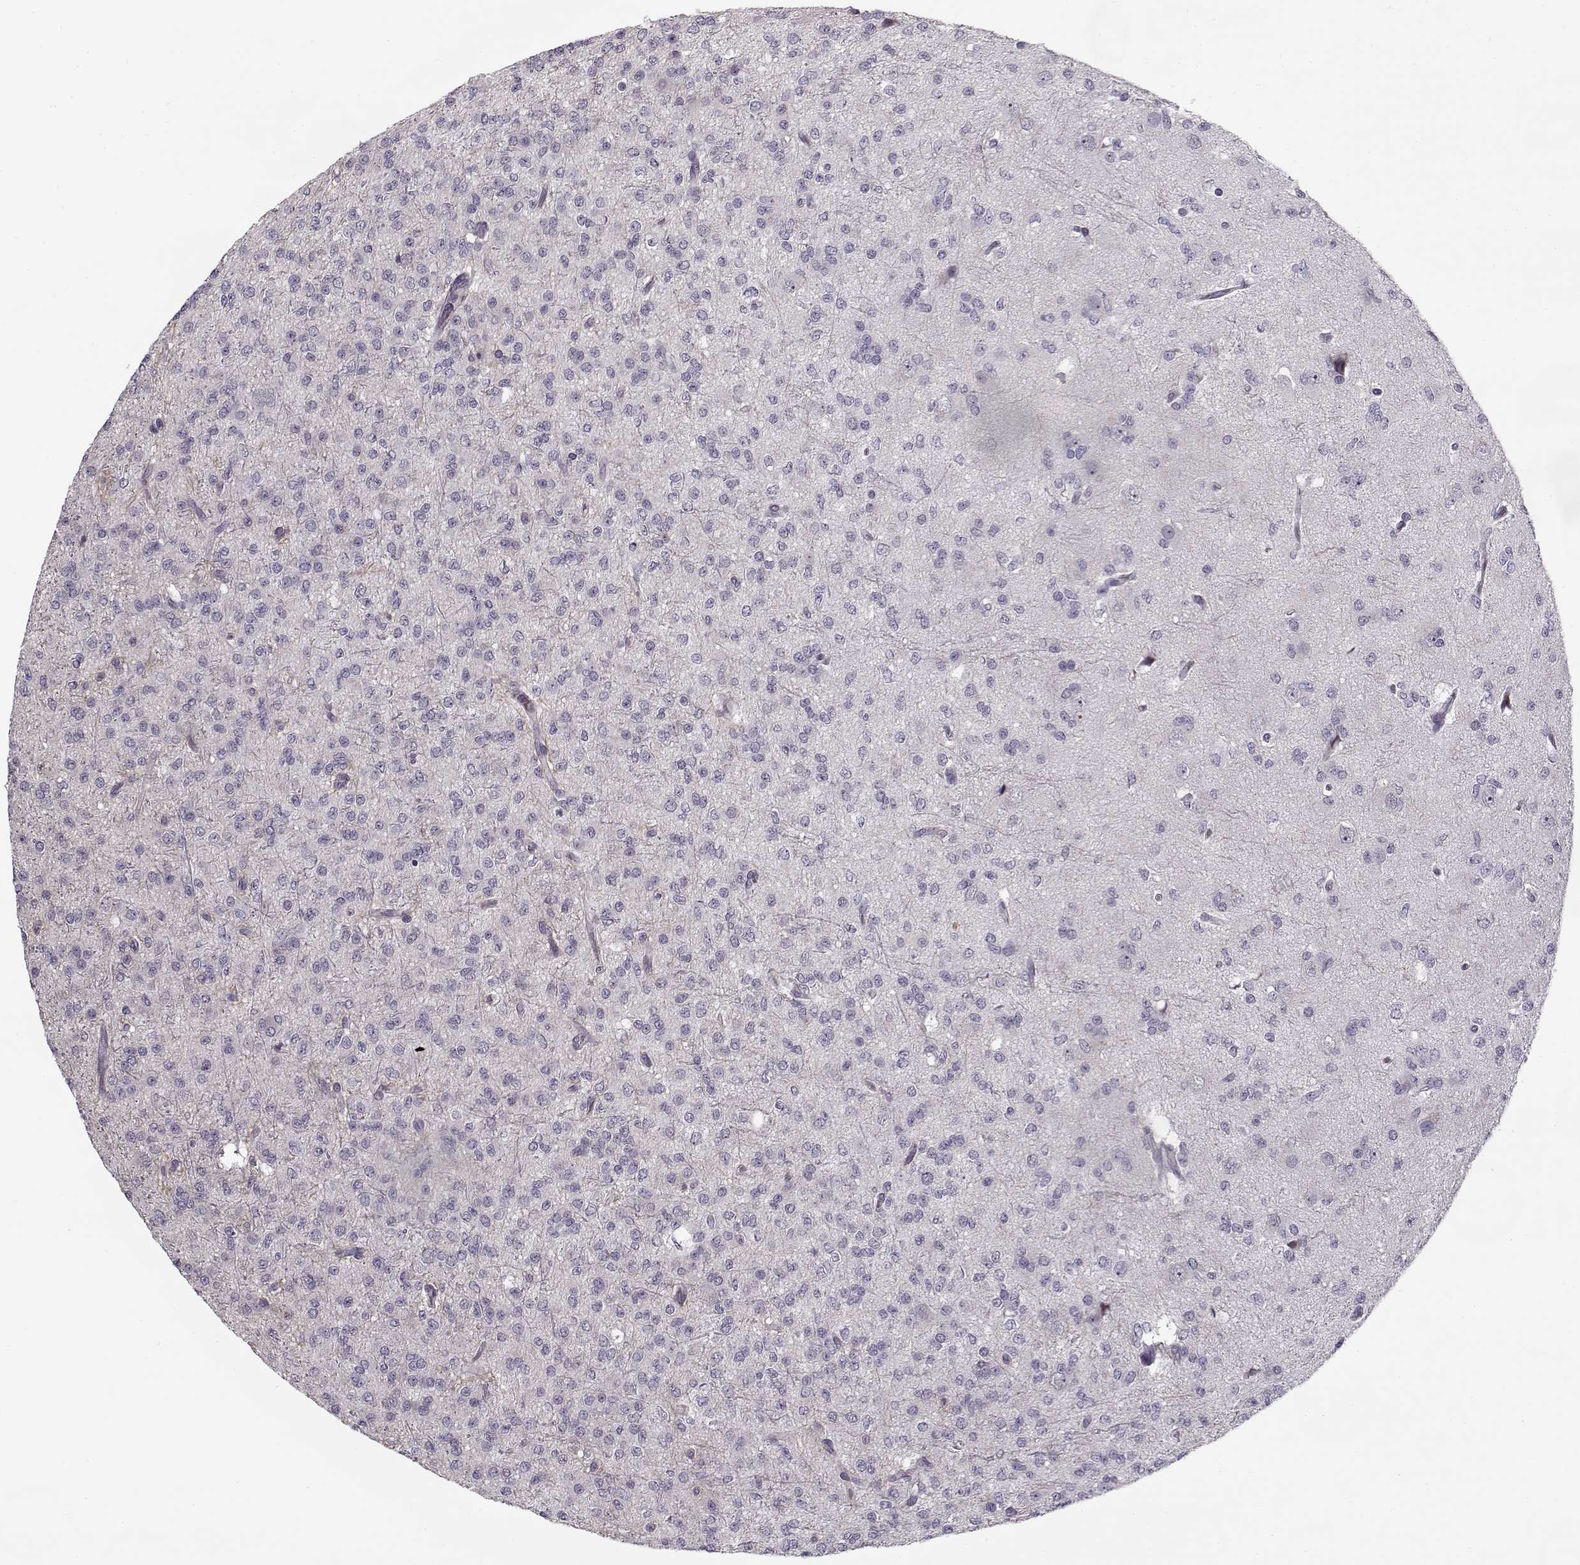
{"staining": {"intensity": "negative", "quantity": "none", "location": "none"}, "tissue": "glioma", "cell_type": "Tumor cells", "image_type": "cancer", "snomed": [{"axis": "morphology", "description": "Glioma, malignant, Low grade"}, {"axis": "topography", "description": "Brain"}], "caption": "Tumor cells are negative for protein expression in human malignant low-grade glioma.", "gene": "PNMT", "patient": {"sex": "male", "age": 27}}